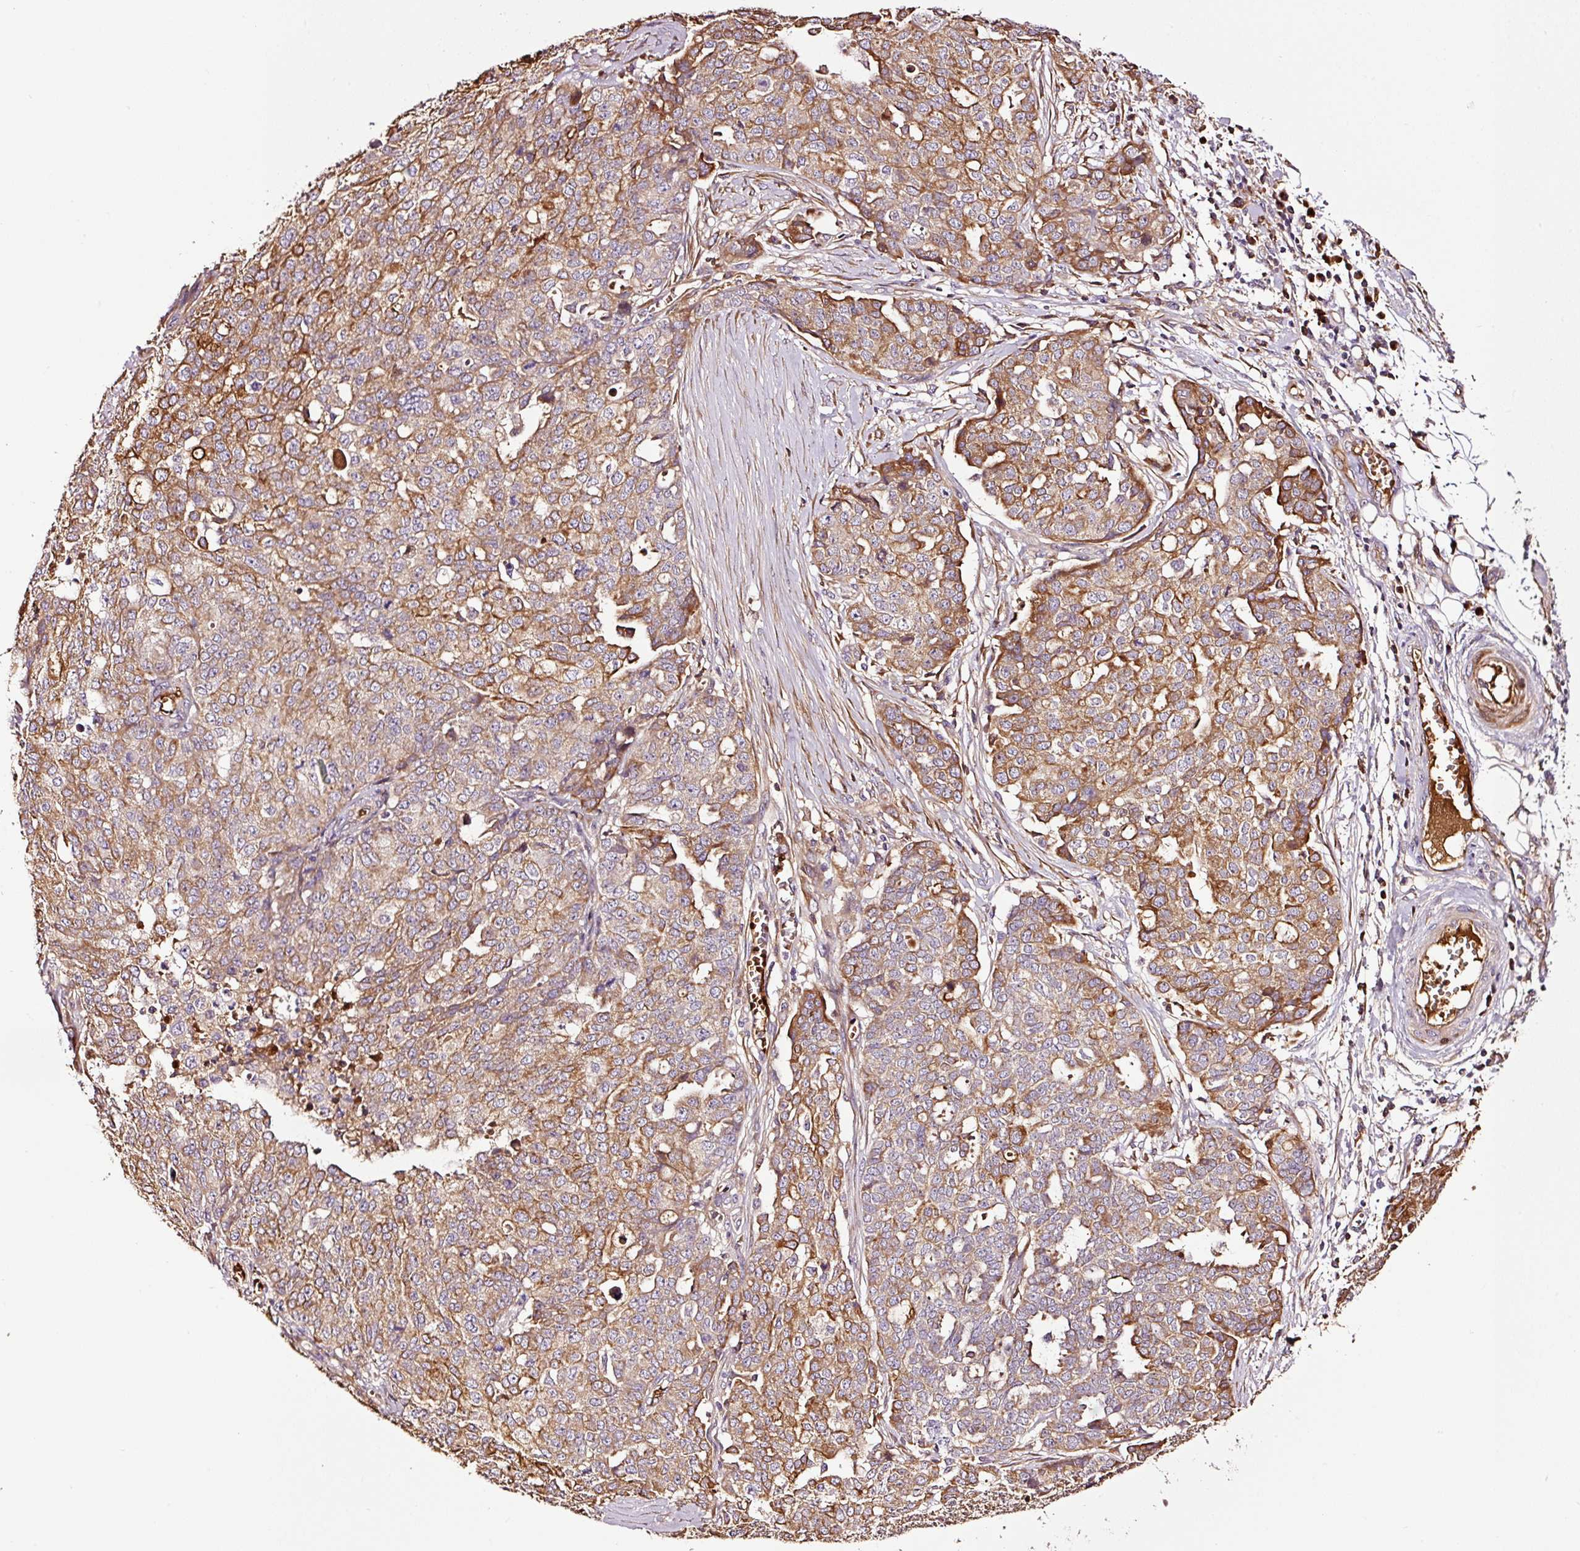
{"staining": {"intensity": "moderate", "quantity": ">75%", "location": "cytoplasmic/membranous"}, "tissue": "ovarian cancer", "cell_type": "Tumor cells", "image_type": "cancer", "snomed": [{"axis": "morphology", "description": "Cystadenocarcinoma, serous, NOS"}, {"axis": "topography", "description": "Soft tissue"}, {"axis": "topography", "description": "Ovary"}], "caption": "Protein staining of serous cystadenocarcinoma (ovarian) tissue displays moderate cytoplasmic/membranous positivity in about >75% of tumor cells. (DAB IHC, brown staining for protein, blue staining for nuclei).", "gene": "PGLYRP2", "patient": {"sex": "female", "age": 57}}